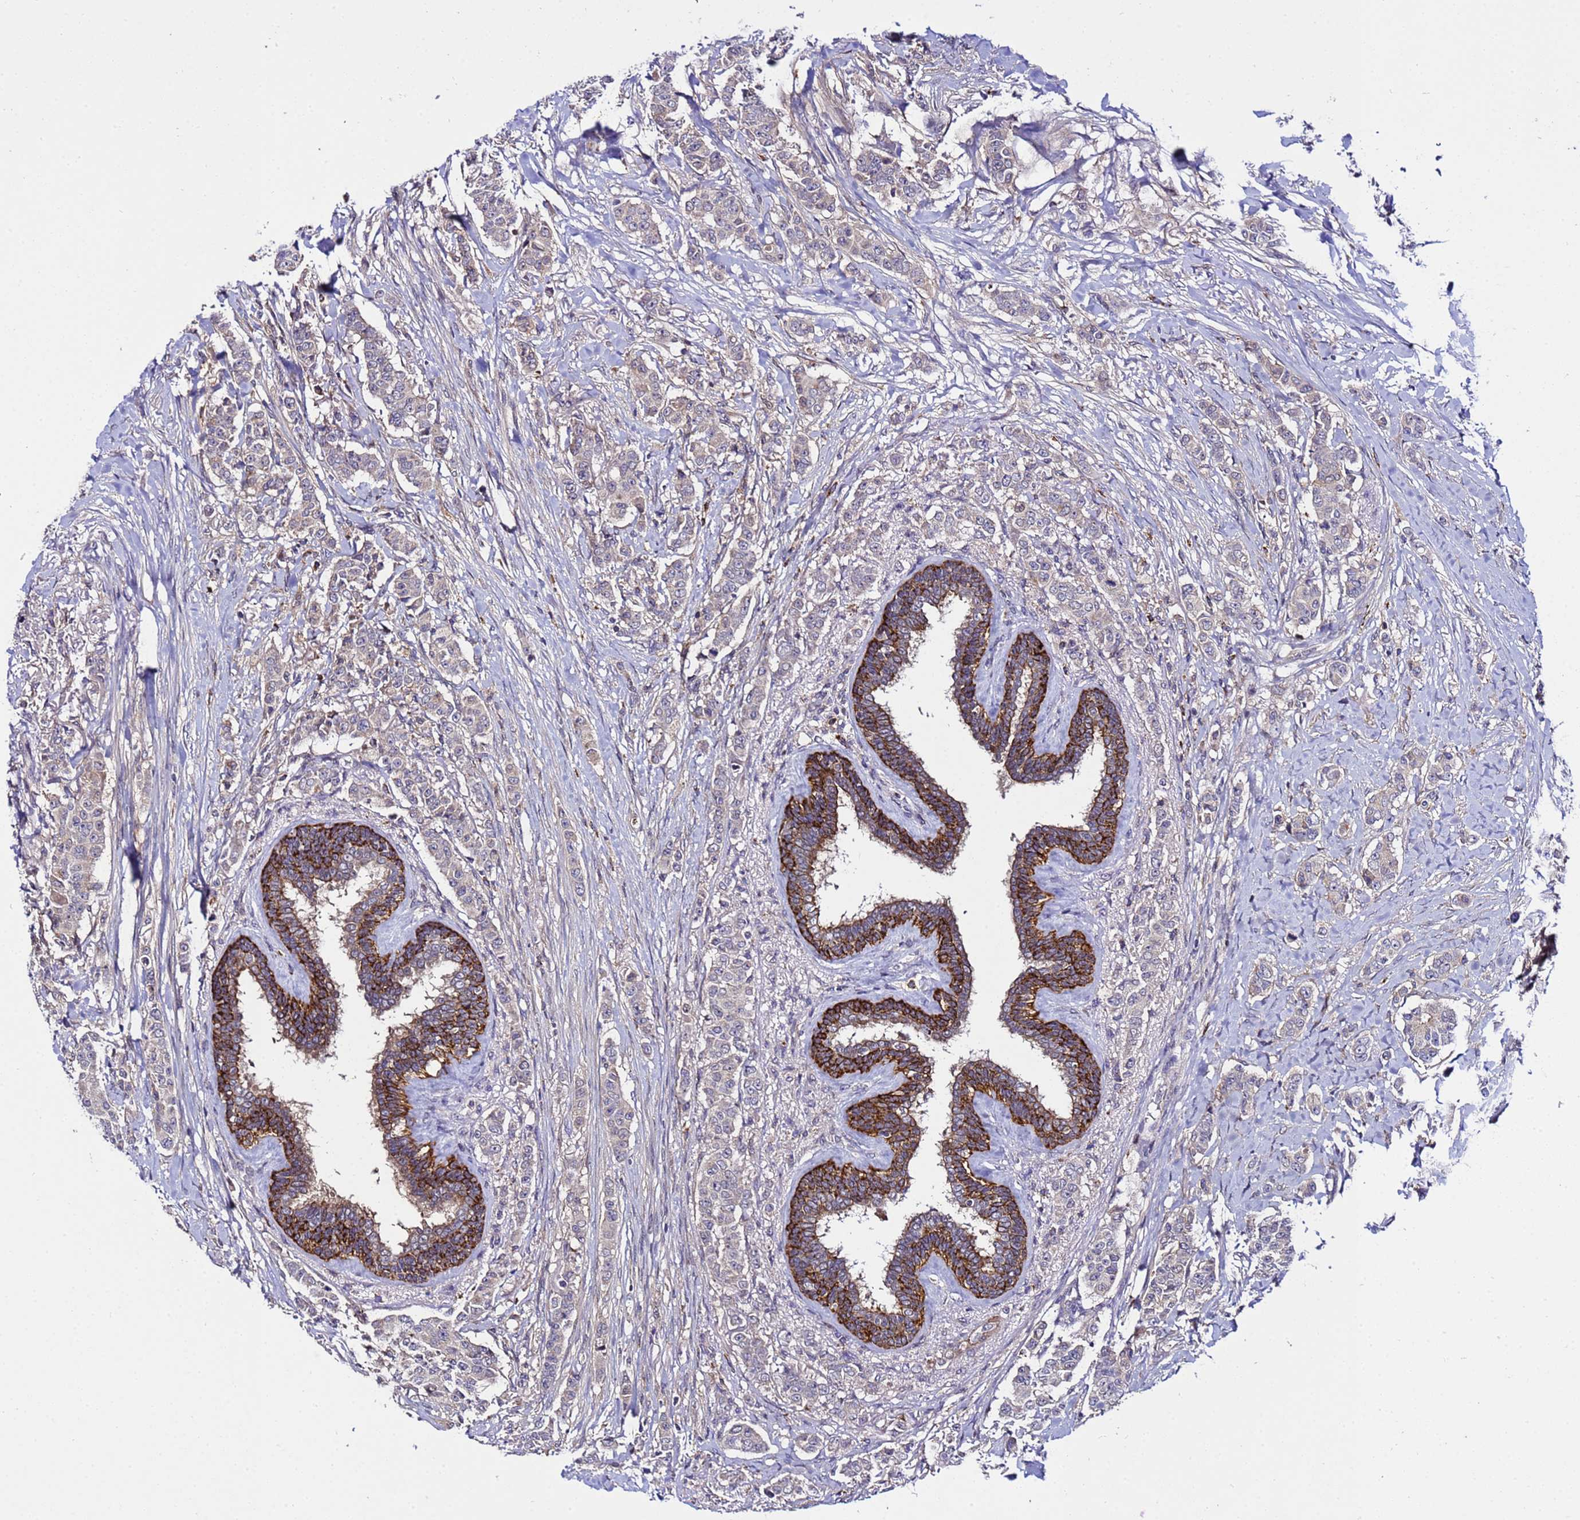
{"staining": {"intensity": "negative", "quantity": "none", "location": "none"}, "tissue": "breast cancer", "cell_type": "Tumor cells", "image_type": "cancer", "snomed": [{"axis": "morphology", "description": "Duct carcinoma"}, {"axis": "topography", "description": "Breast"}], "caption": "Immunohistochemical staining of human breast infiltrating ductal carcinoma reveals no significant positivity in tumor cells. (Stains: DAB (3,3'-diaminobenzidine) immunohistochemistry (IHC) with hematoxylin counter stain, Microscopy: brightfield microscopy at high magnification).", "gene": "PLXDC2", "patient": {"sex": "female", "age": 40}}